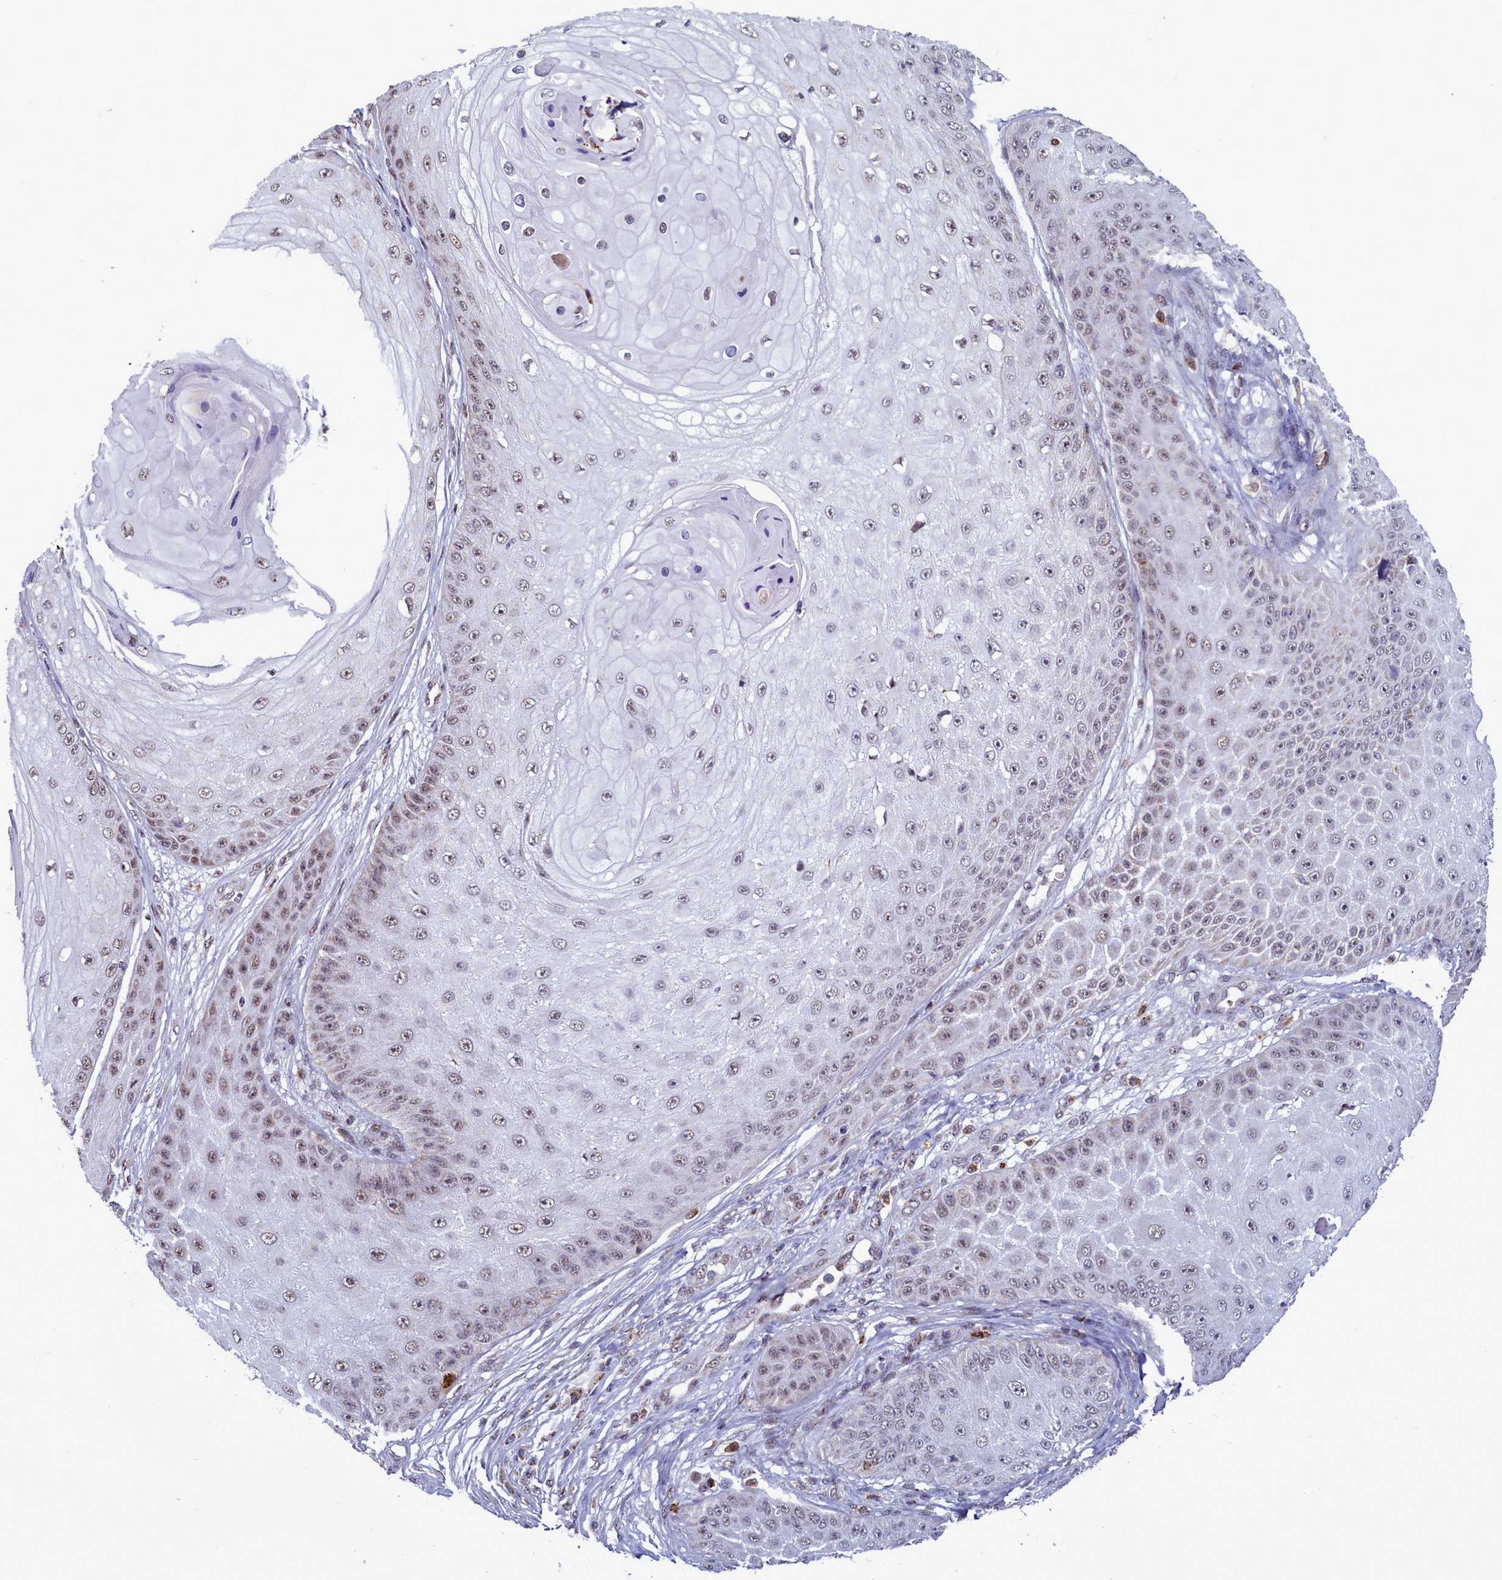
{"staining": {"intensity": "weak", "quantity": "25%-75%", "location": "nuclear"}, "tissue": "skin cancer", "cell_type": "Tumor cells", "image_type": "cancer", "snomed": [{"axis": "morphology", "description": "Squamous cell carcinoma, NOS"}, {"axis": "topography", "description": "Skin"}], "caption": "Immunohistochemistry (IHC) photomicrograph of neoplastic tissue: skin squamous cell carcinoma stained using immunohistochemistry (IHC) shows low levels of weak protein expression localized specifically in the nuclear of tumor cells, appearing as a nuclear brown color.", "gene": "POM121L2", "patient": {"sex": "male", "age": 70}}